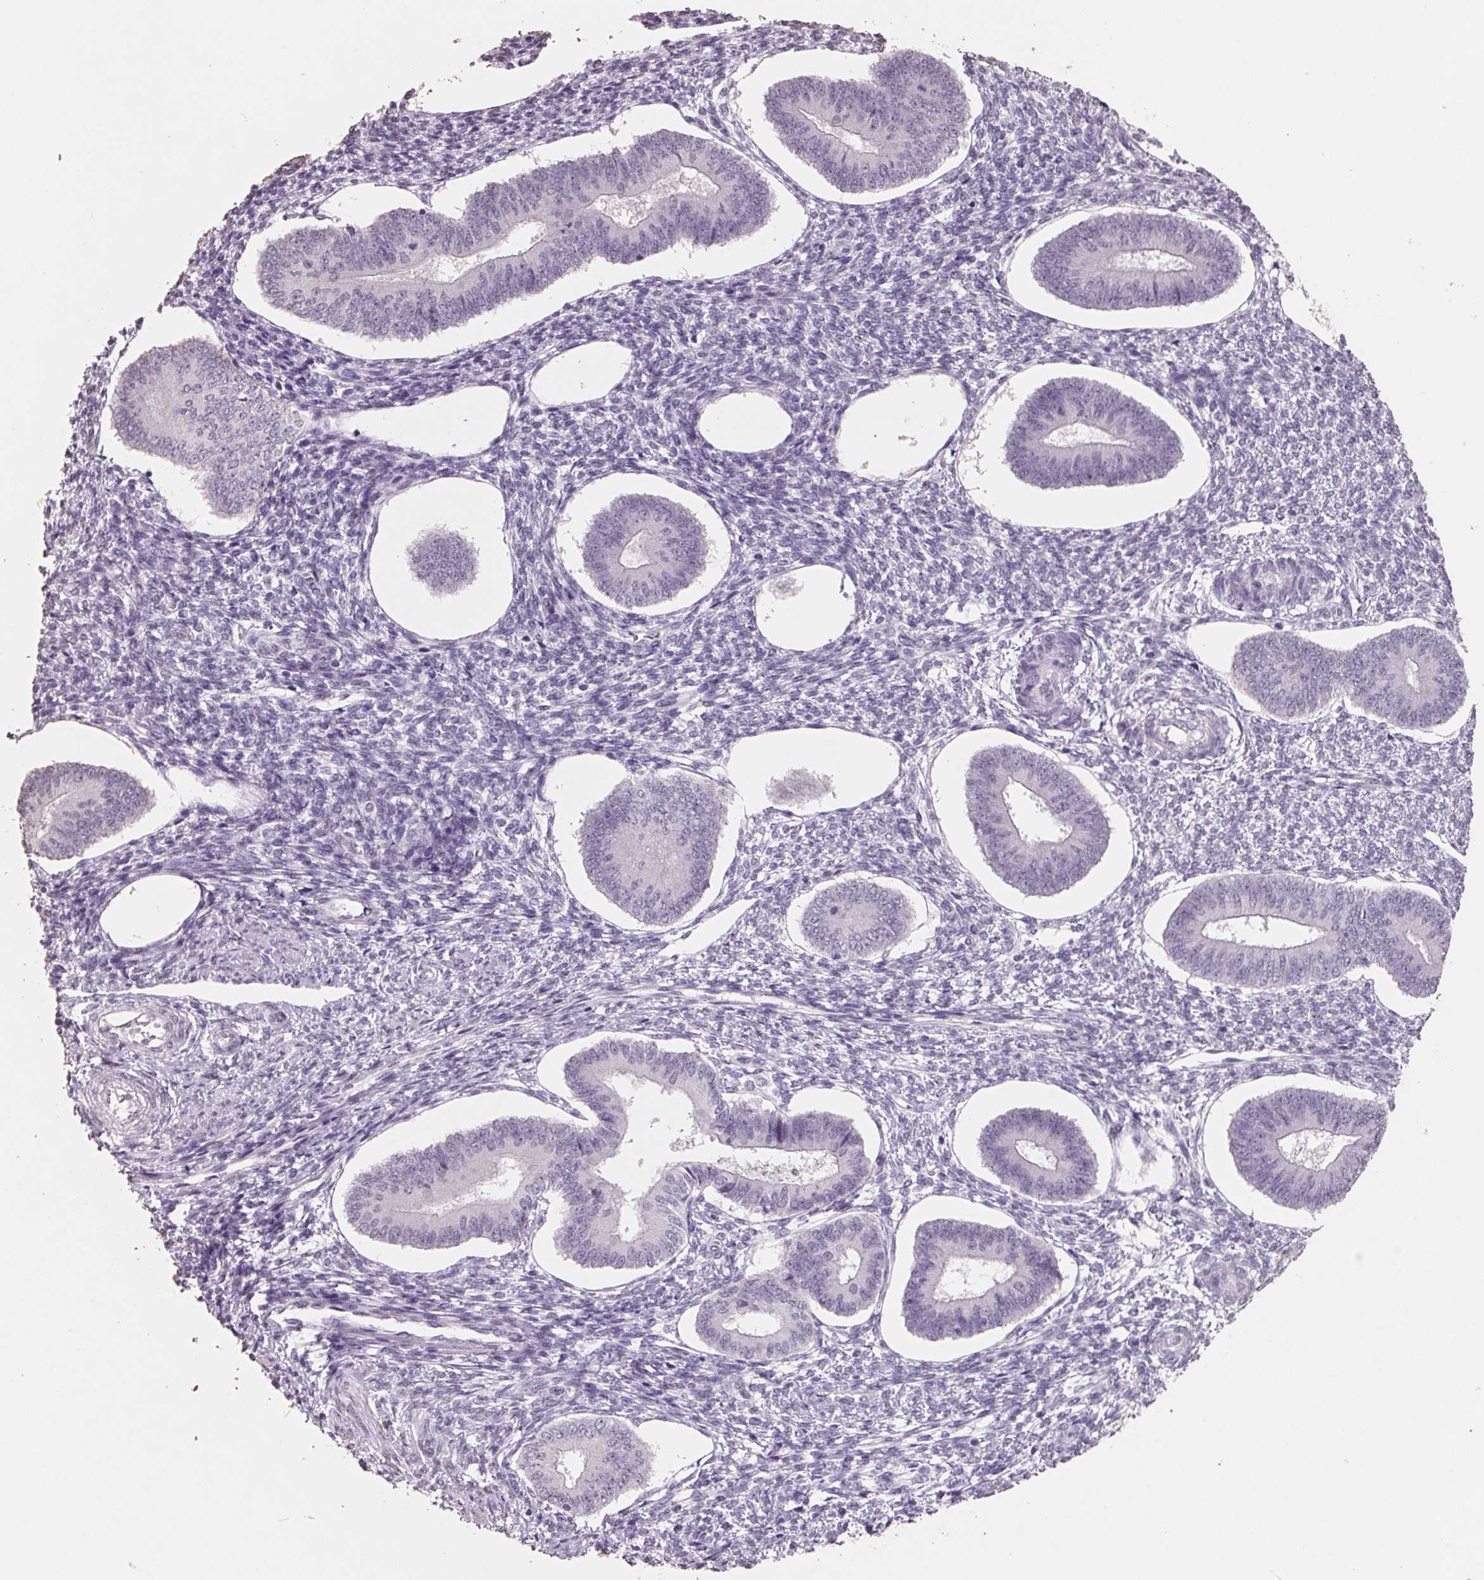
{"staining": {"intensity": "negative", "quantity": "none", "location": "none"}, "tissue": "endometrium", "cell_type": "Cells in endometrial stroma", "image_type": "normal", "snomed": [{"axis": "morphology", "description": "Normal tissue, NOS"}, {"axis": "topography", "description": "Endometrium"}], "caption": "Immunohistochemistry histopathology image of normal human endometrium stained for a protein (brown), which shows no positivity in cells in endometrial stroma.", "gene": "FTCD", "patient": {"sex": "female", "age": 42}}